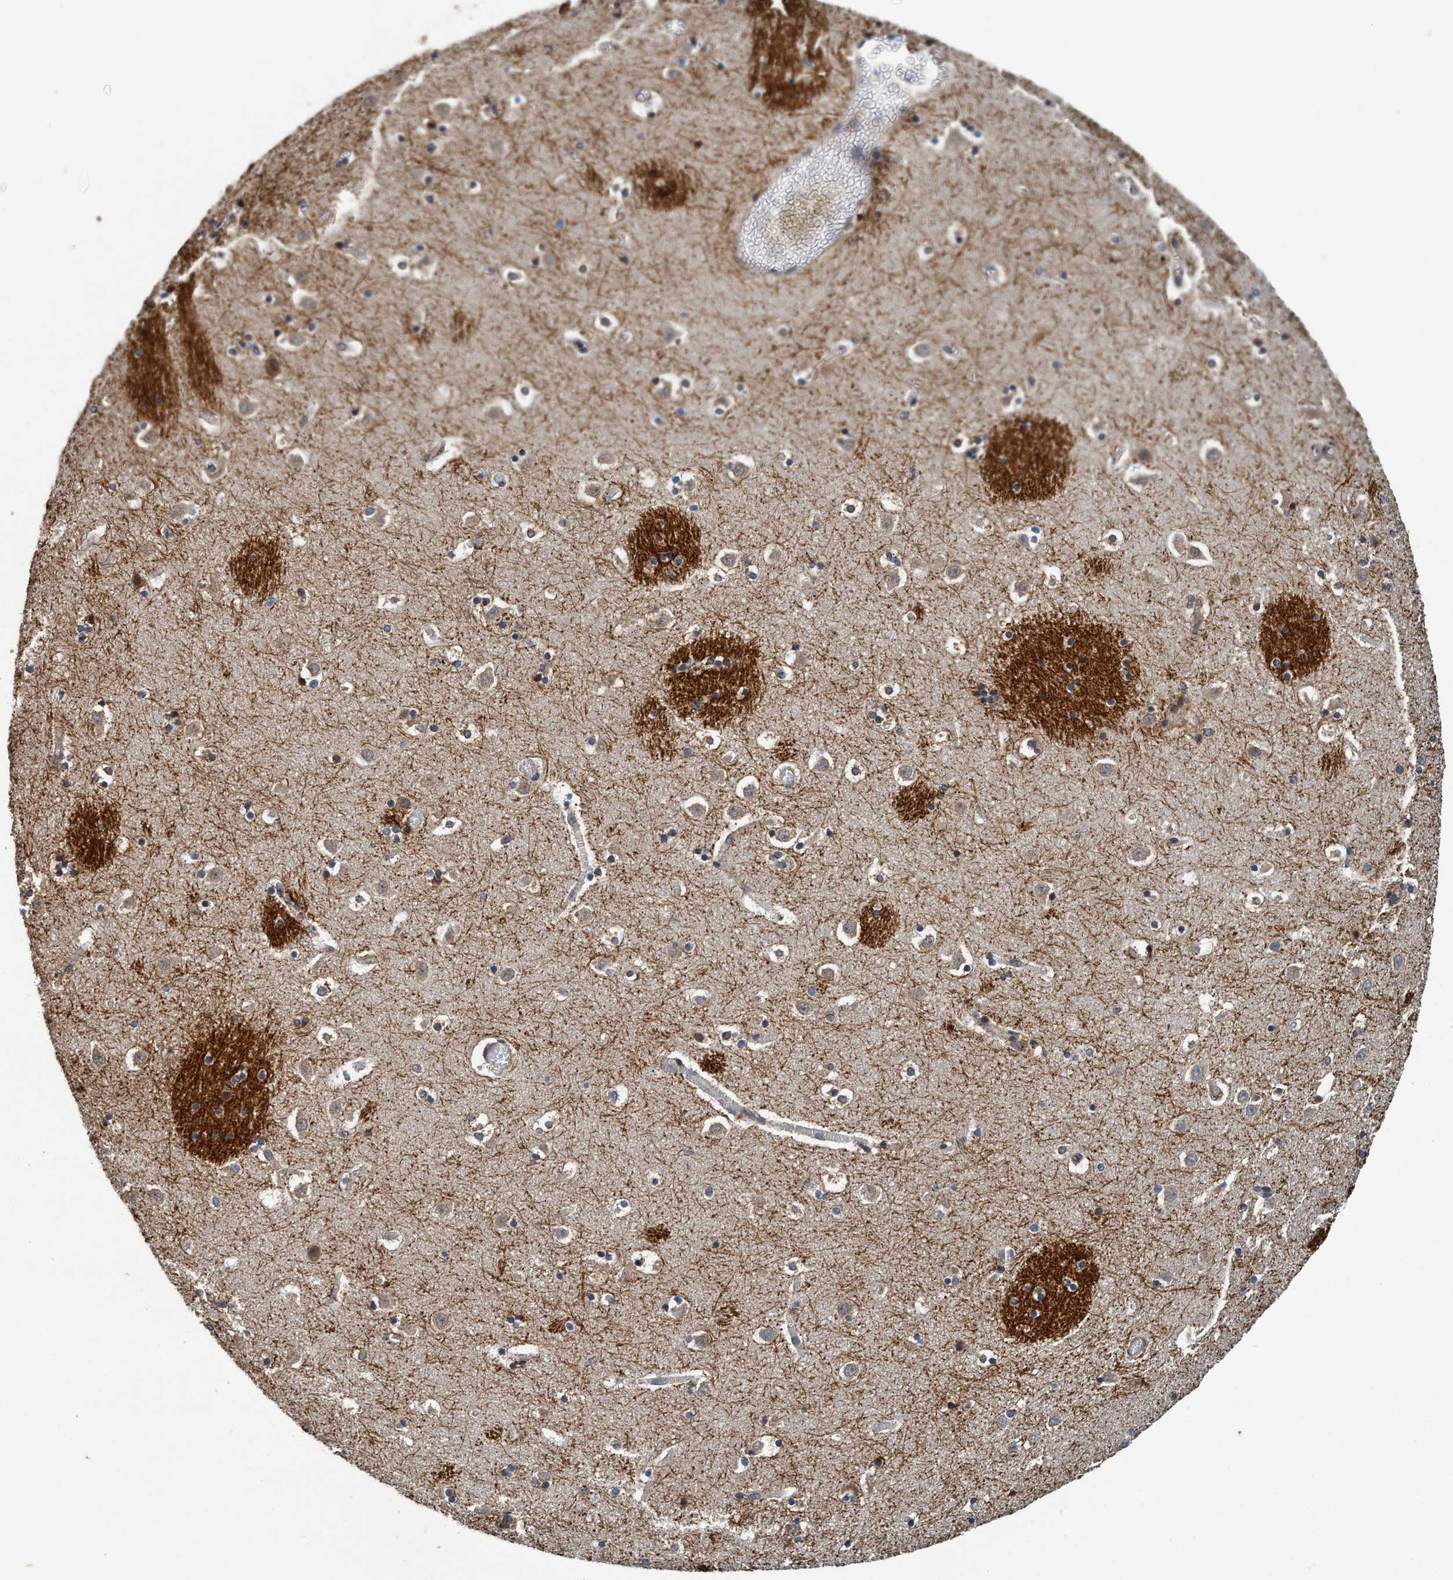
{"staining": {"intensity": "weak", "quantity": ">75%", "location": "cytoplasmic/membranous"}, "tissue": "caudate", "cell_type": "Glial cells", "image_type": "normal", "snomed": [{"axis": "morphology", "description": "Normal tissue, NOS"}, {"axis": "topography", "description": "Lateral ventricle wall"}], "caption": "Caudate stained with immunohistochemistry (IHC) reveals weak cytoplasmic/membranous staining in about >75% of glial cells.", "gene": "MACC1", "patient": {"sex": "male", "age": 45}}